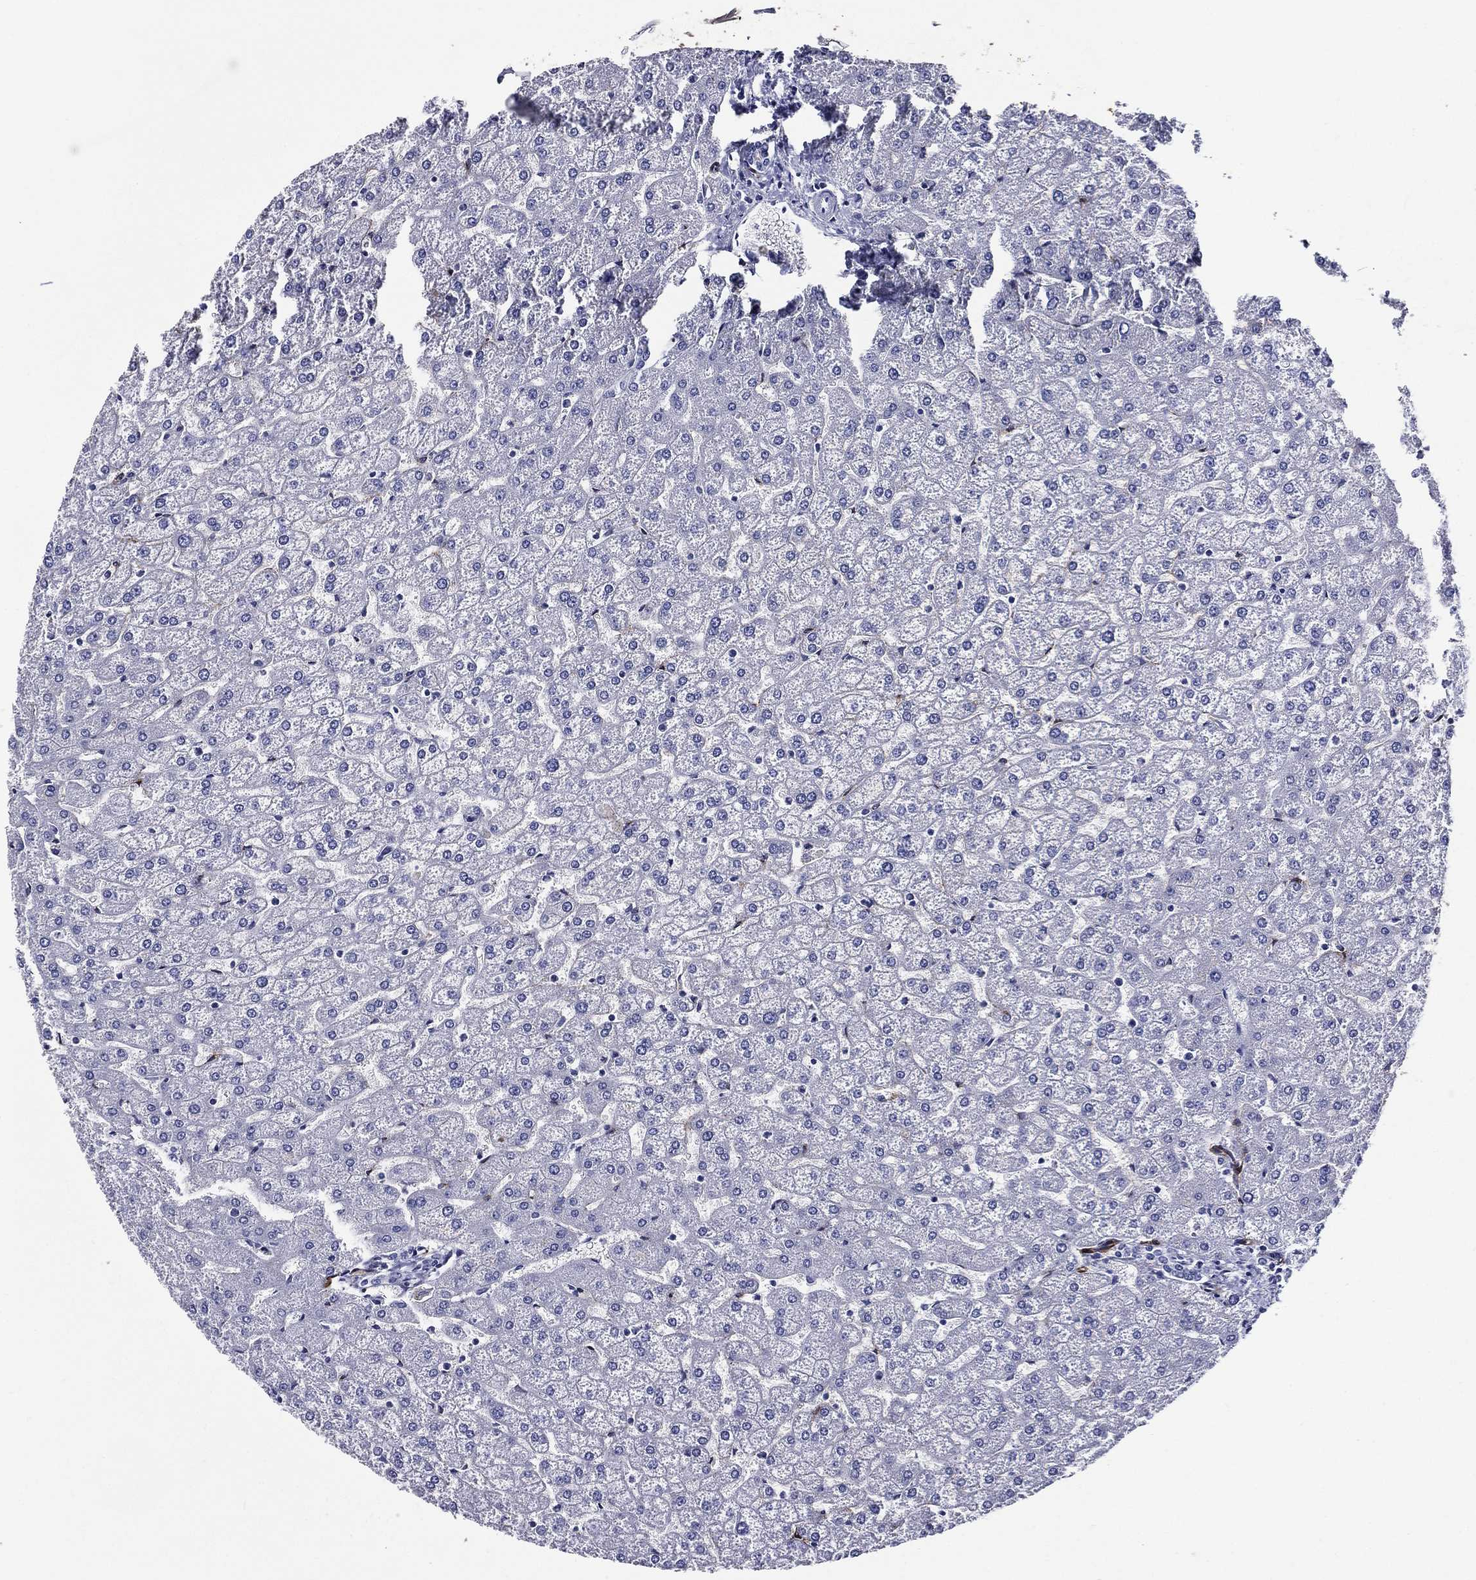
{"staining": {"intensity": "negative", "quantity": "none", "location": "none"}, "tissue": "liver", "cell_type": "Cholangiocytes", "image_type": "normal", "snomed": [{"axis": "morphology", "description": "Normal tissue, NOS"}, {"axis": "topography", "description": "Liver"}], "caption": "This is an immunohistochemistry (IHC) micrograph of benign liver. There is no positivity in cholangiocytes.", "gene": "ACE2", "patient": {"sex": "female", "age": 32}}